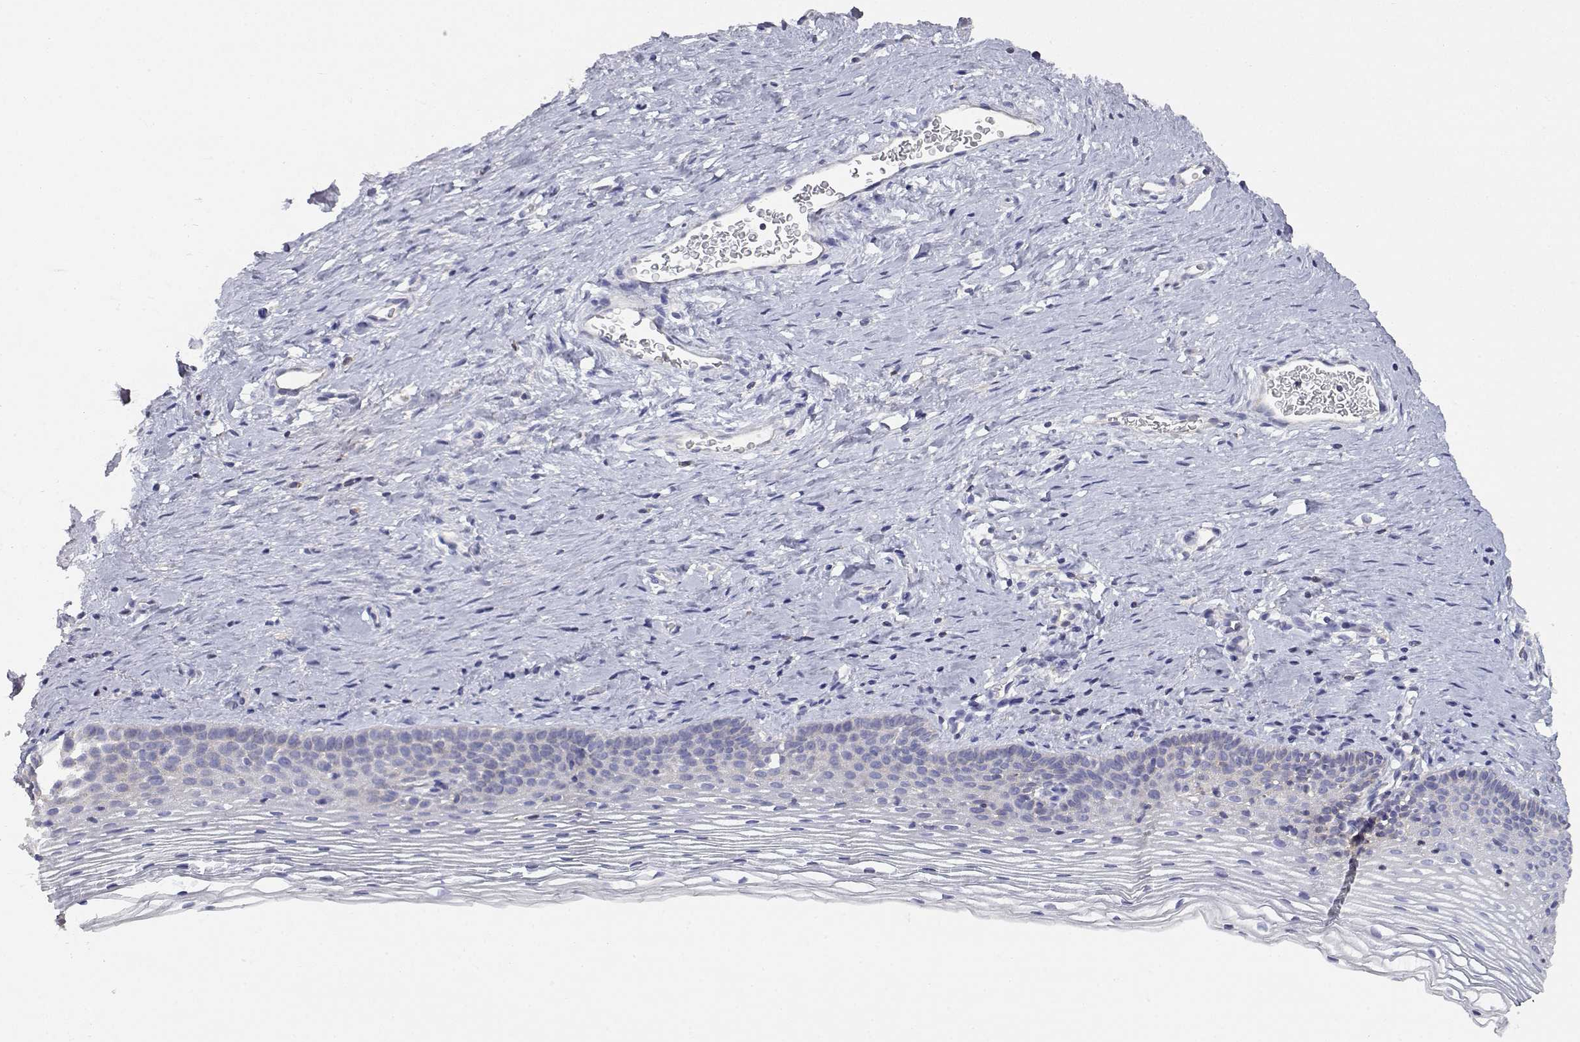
{"staining": {"intensity": "negative", "quantity": "none", "location": "none"}, "tissue": "cervix", "cell_type": "Glandular cells", "image_type": "normal", "snomed": [{"axis": "morphology", "description": "Normal tissue, NOS"}, {"axis": "topography", "description": "Cervix"}], "caption": "Immunohistochemistry (IHC) of unremarkable human cervix shows no expression in glandular cells. Nuclei are stained in blue.", "gene": "ADA", "patient": {"sex": "female", "age": 39}}